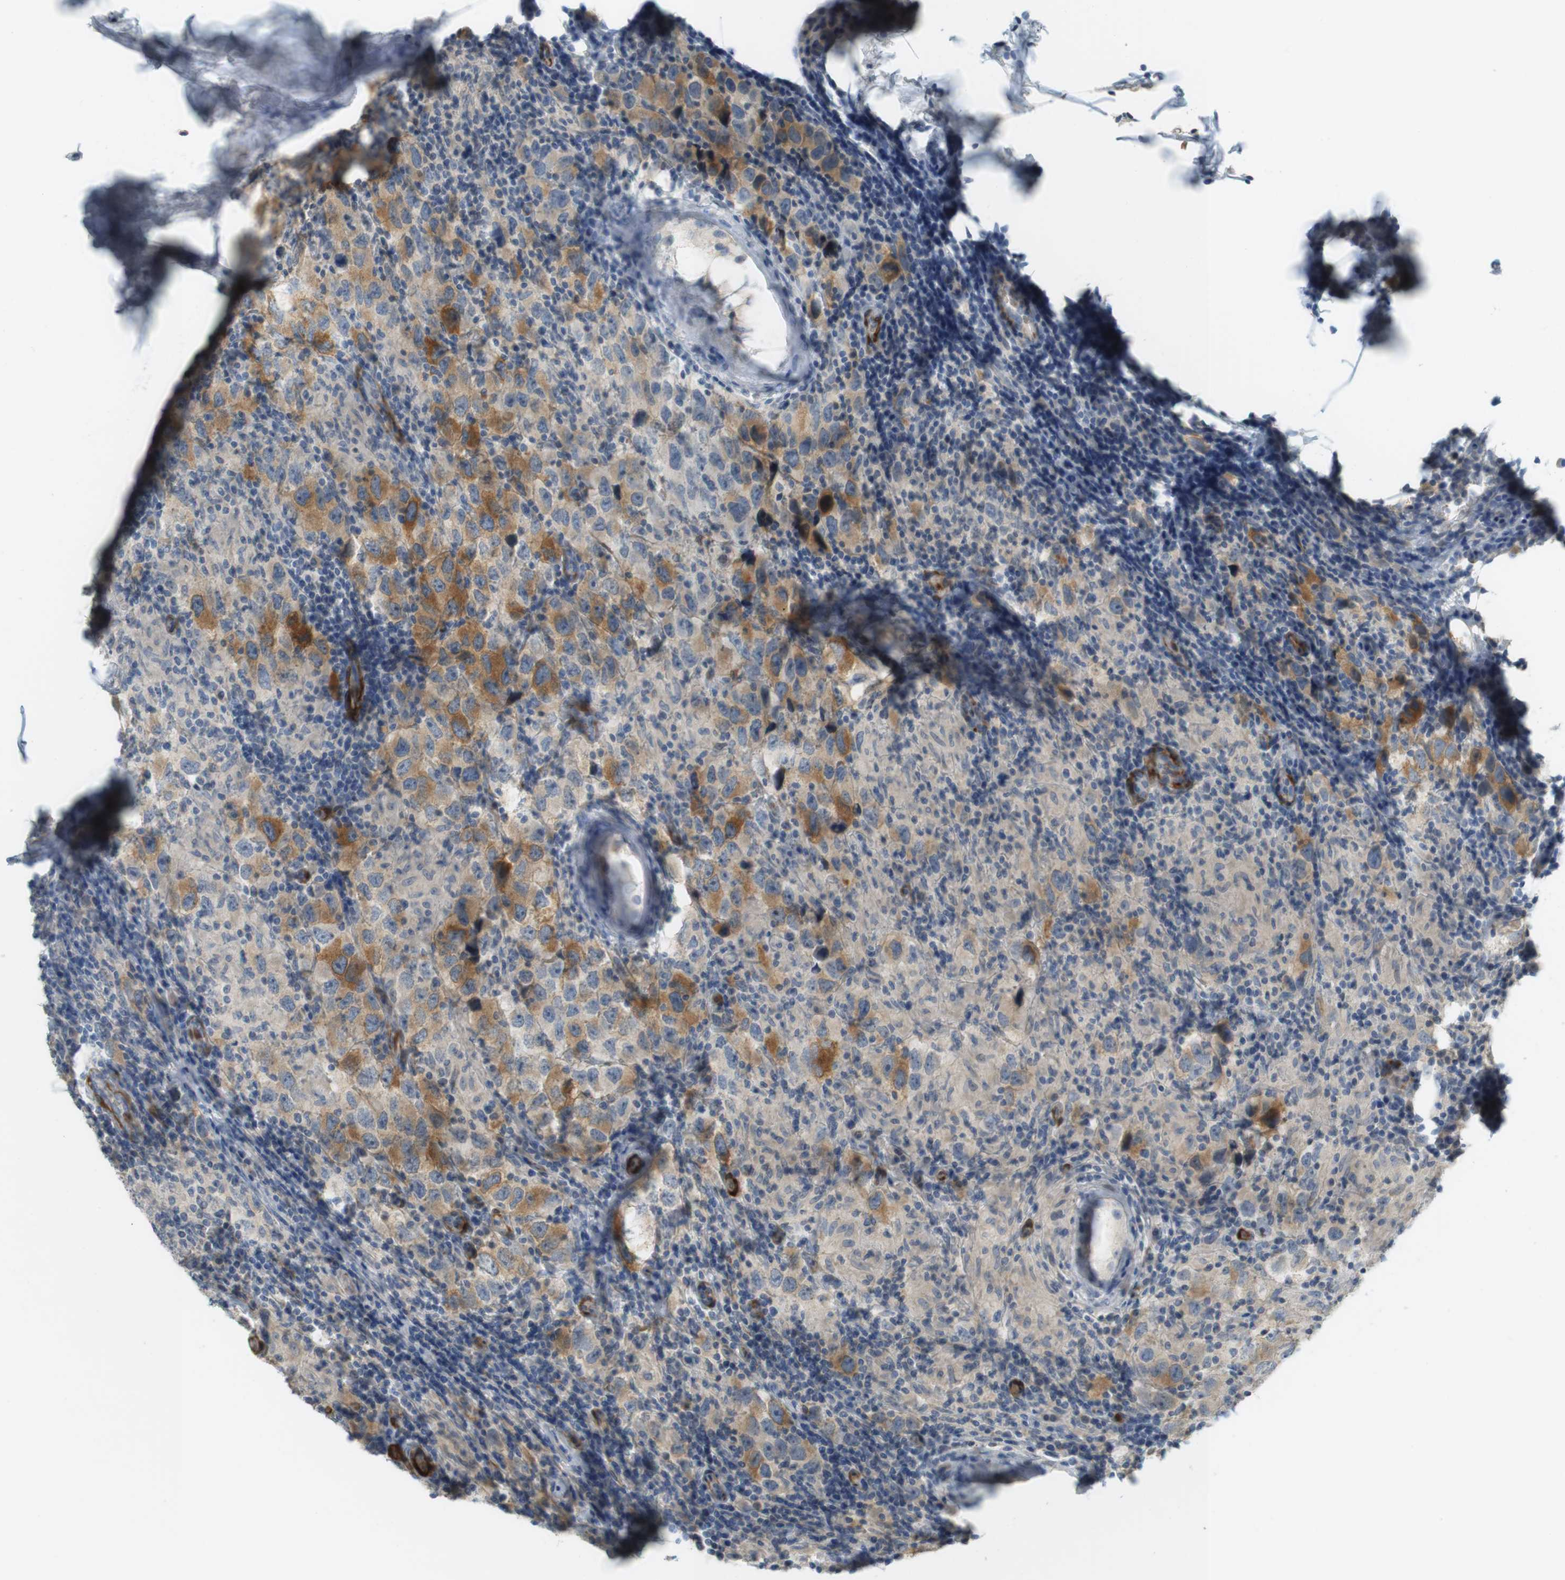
{"staining": {"intensity": "moderate", "quantity": "25%-75%", "location": "cytoplasmic/membranous"}, "tissue": "testis cancer", "cell_type": "Tumor cells", "image_type": "cancer", "snomed": [{"axis": "morphology", "description": "Carcinoma, Embryonal, NOS"}, {"axis": "topography", "description": "Testis"}], "caption": "Immunohistochemistry image of testis embryonal carcinoma stained for a protein (brown), which reveals medium levels of moderate cytoplasmic/membranous staining in approximately 25%-75% of tumor cells.", "gene": "PDE3A", "patient": {"sex": "male", "age": 21}}